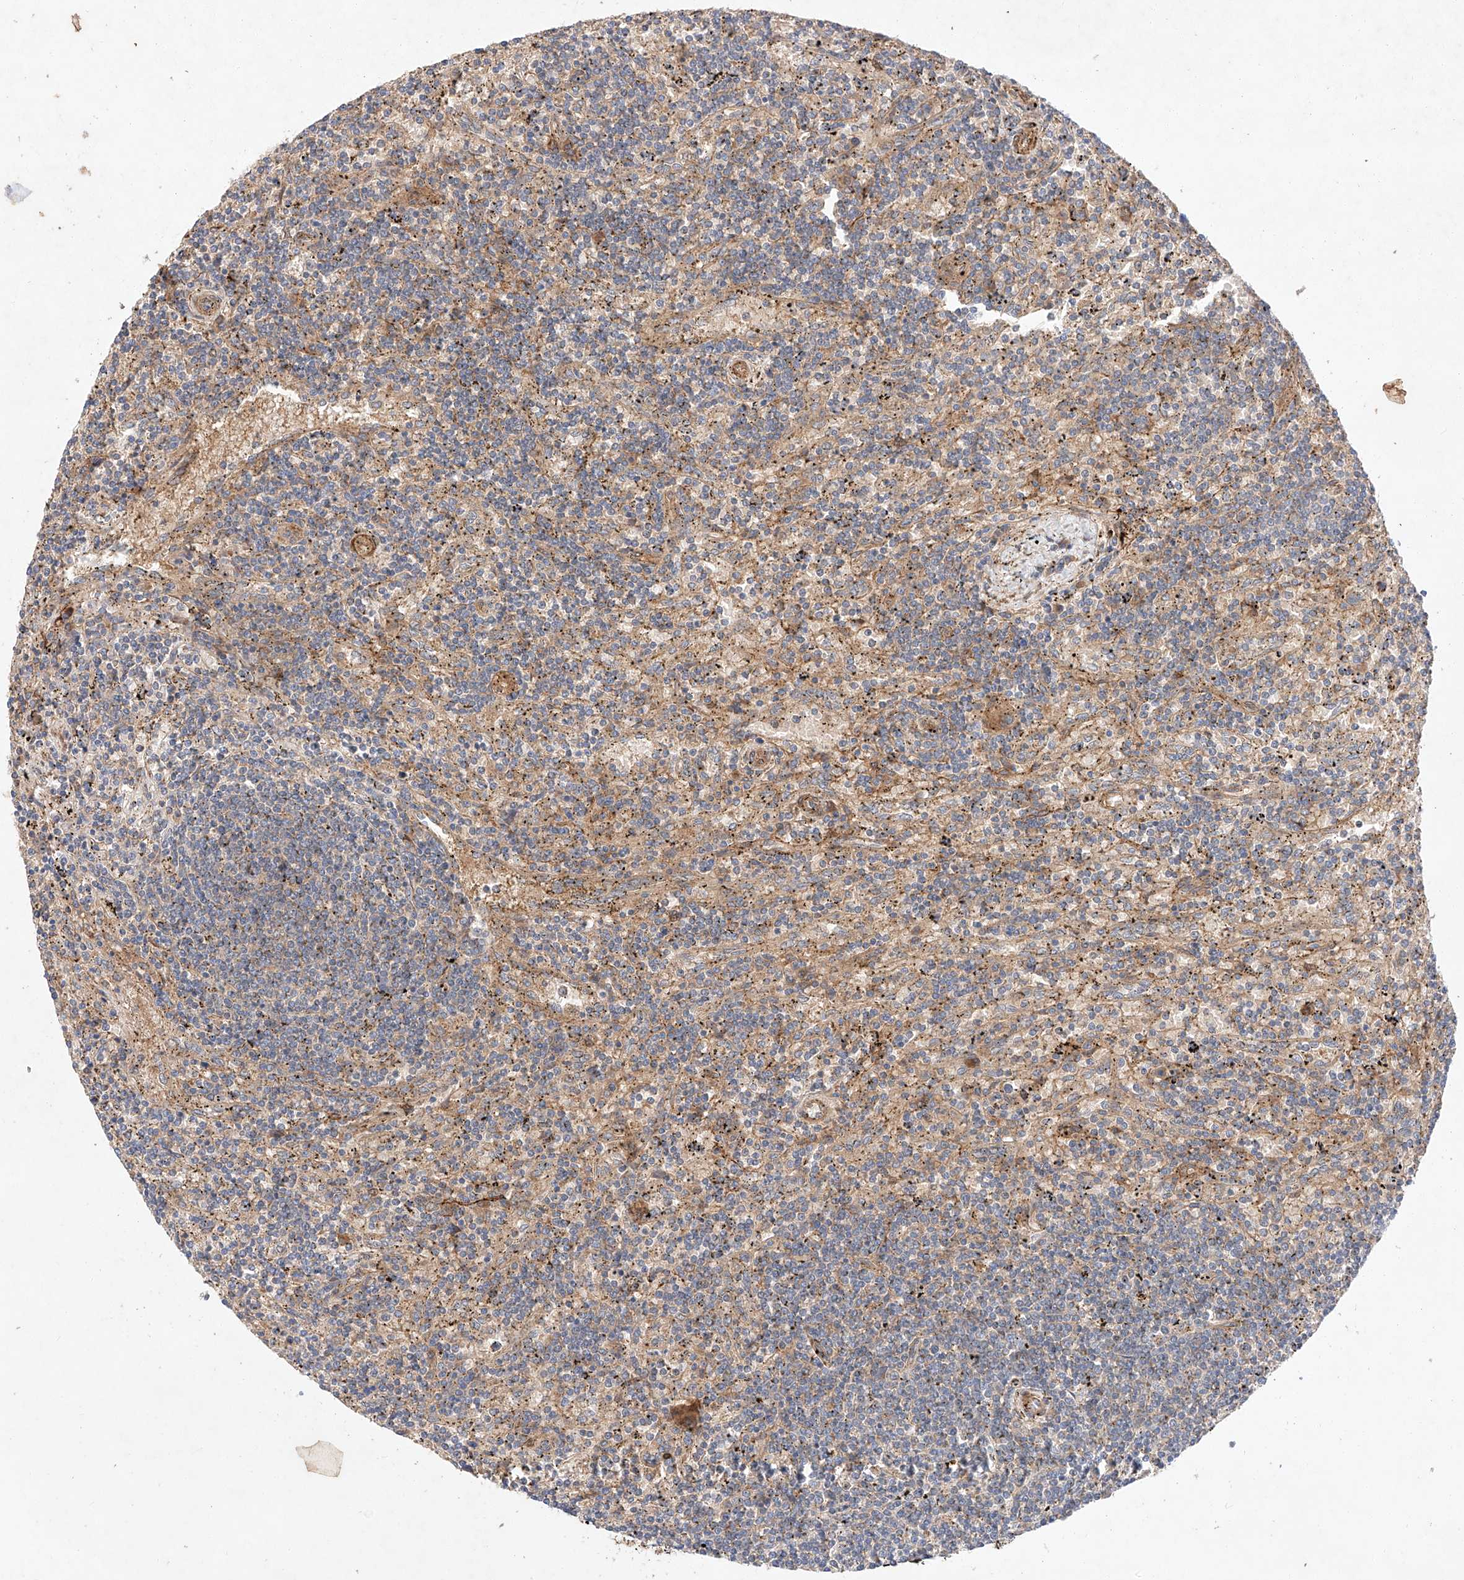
{"staining": {"intensity": "negative", "quantity": "none", "location": "none"}, "tissue": "lymphoma", "cell_type": "Tumor cells", "image_type": "cancer", "snomed": [{"axis": "morphology", "description": "Malignant lymphoma, non-Hodgkin's type, Low grade"}, {"axis": "topography", "description": "Spleen"}], "caption": "High power microscopy histopathology image of an IHC photomicrograph of lymphoma, revealing no significant staining in tumor cells. (DAB immunohistochemistry, high magnification).", "gene": "RAB23", "patient": {"sex": "male", "age": 76}}